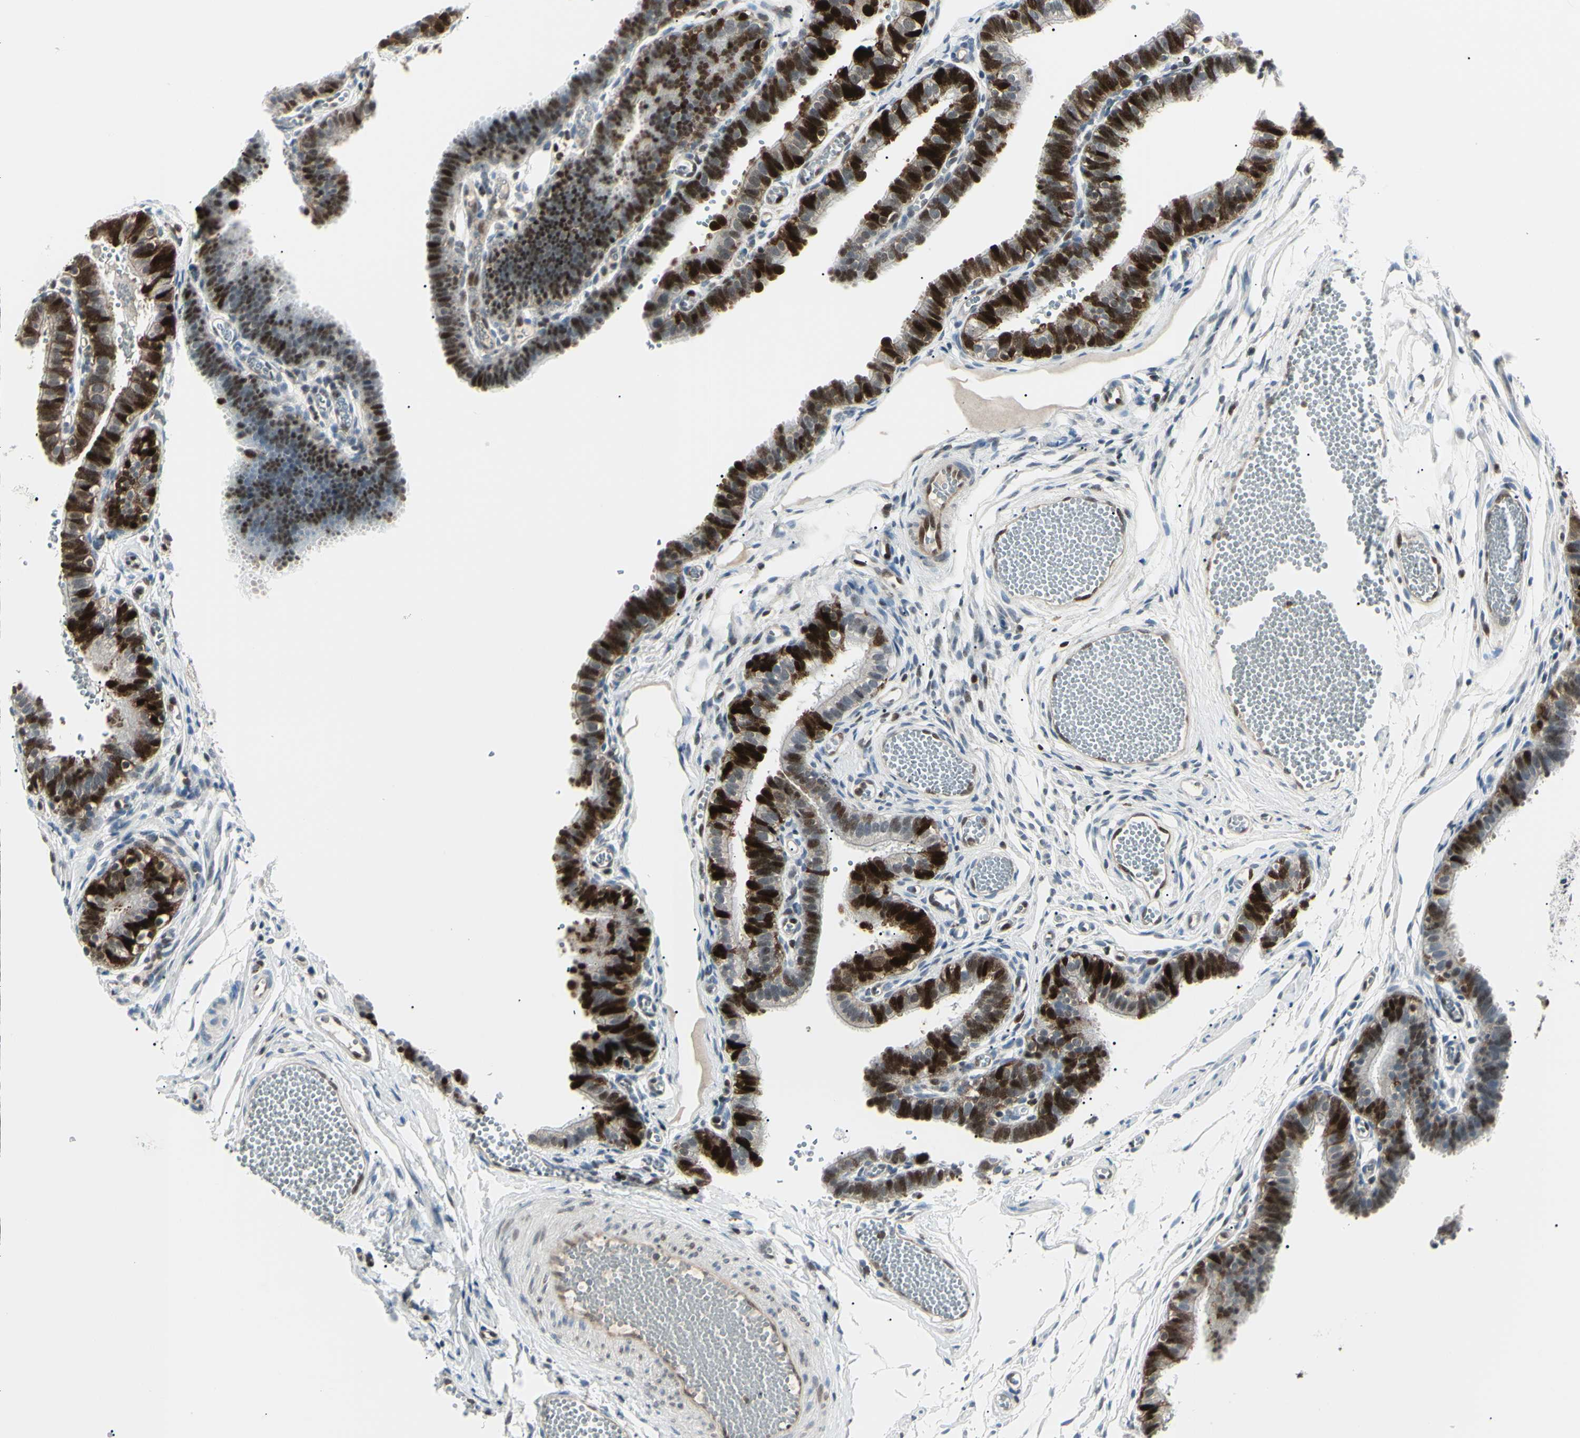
{"staining": {"intensity": "strong", "quantity": ">75%", "location": "cytoplasmic/membranous"}, "tissue": "fallopian tube", "cell_type": "Glandular cells", "image_type": "normal", "snomed": [{"axis": "morphology", "description": "Normal tissue, NOS"}, {"axis": "topography", "description": "Fallopian tube"}, {"axis": "topography", "description": "Placenta"}], "caption": "Brown immunohistochemical staining in benign fallopian tube shows strong cytoplasmic/membranous positivity in about >75% of glandular cells.", "gene": "PGK1", "patient": {"sex": "female", "age": 34}}